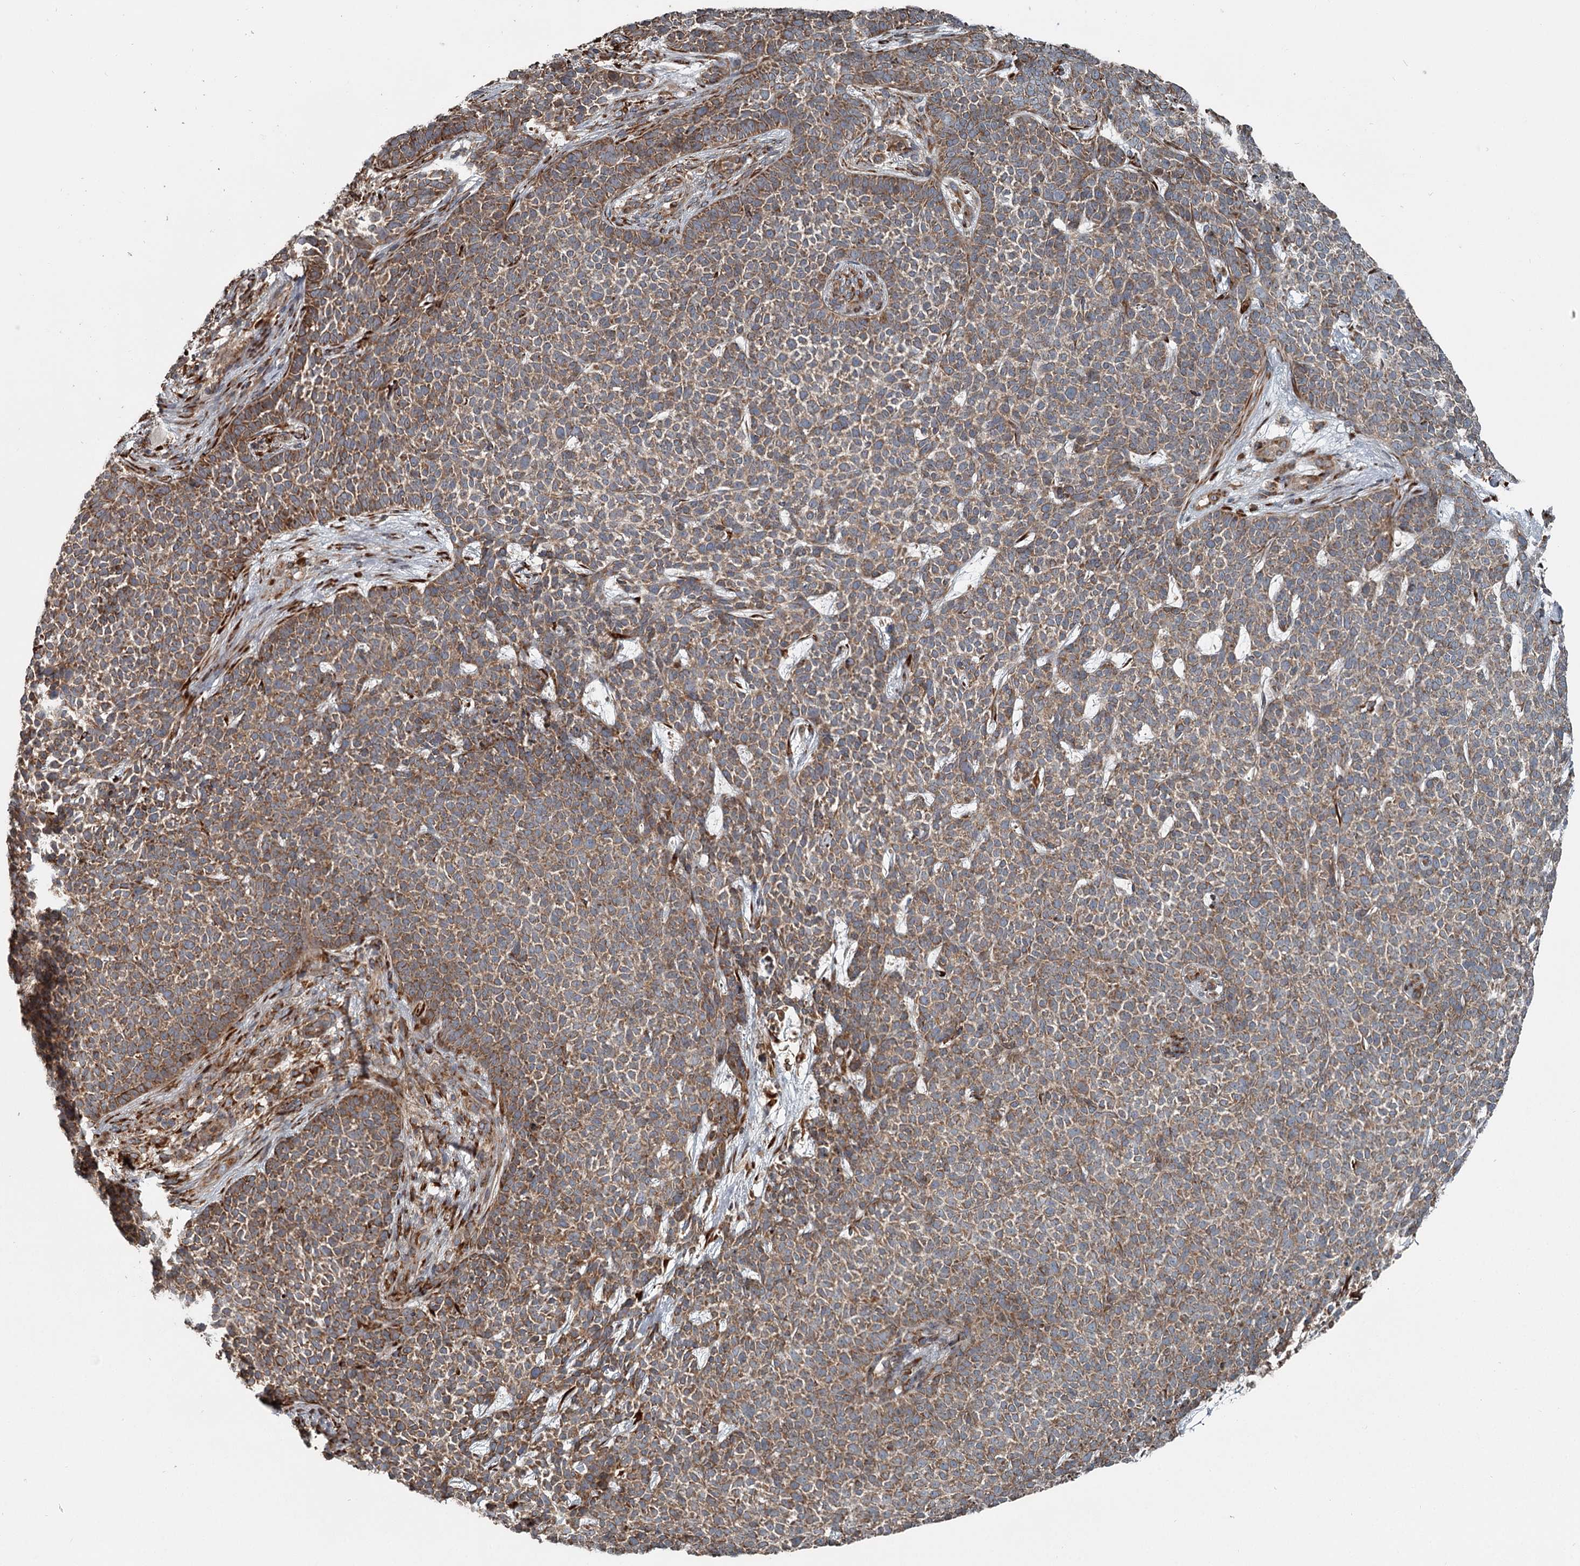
{"staining": {"intensity": "moderate", "quantity": ">75%", "location": "cytoplasmic/membranous"}, "tissue": "skin cancer", "cell_type": "Tumor cells", "image_type": "cancer", "snomed": [{"axis": "morphology", "description": "Basal cell carcinoma"}, {"axis": "topography", "description": "Skin"}], "caption": "Skin cancer stained with DAB (3,3'-diaminobenzidine) immunohistochemistry (IHC) demonstrates medium levels of moderate cytoplasmic/membranous staining in approximately >75% of tumor cells.", "gene": "RASSF8", "patient": {"sex": "female", "age": 84}}